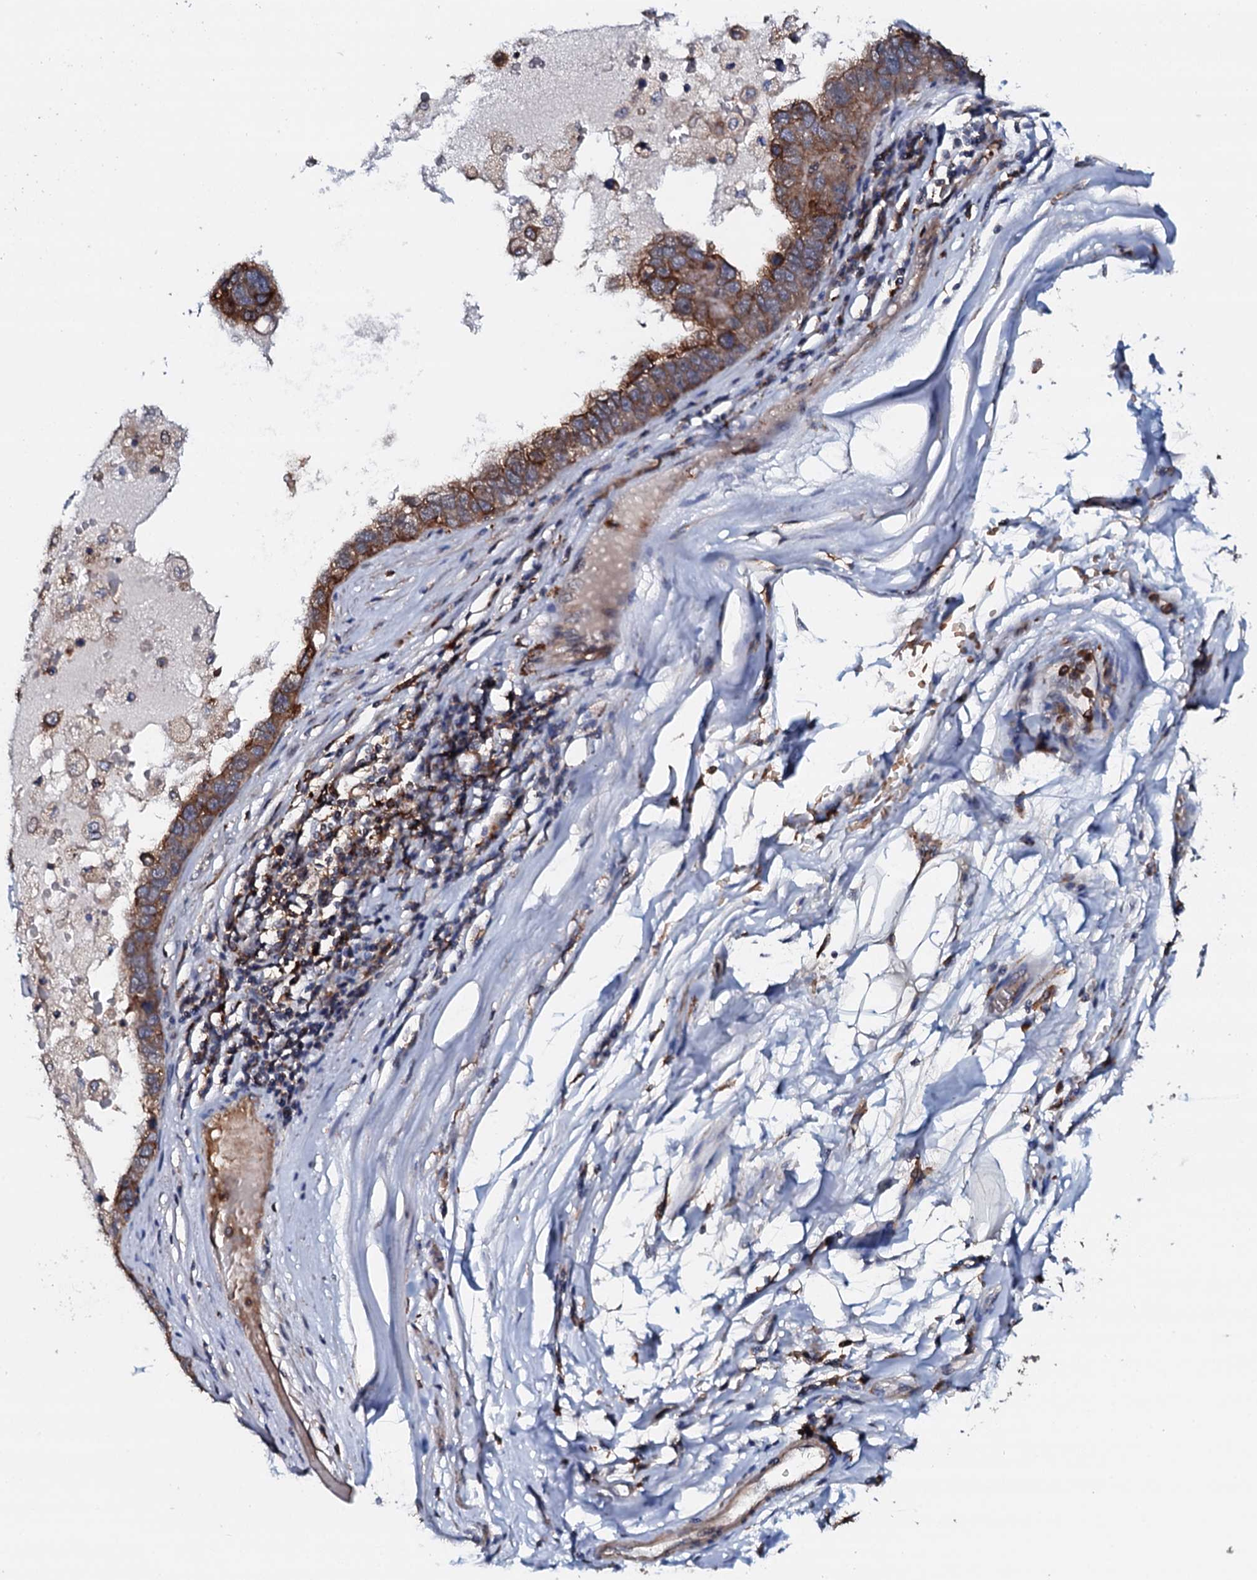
{"staining": {"intensity": "strong", "quantity": ">75%", "location": "cytoplasmic/membranous"}, "tissue": "pancreatic cancer", "cell_type": "Tumor cells", "image_type": "cancer", "snomed": [{"axis": "morphology", "description": "Adenocarcinoma, NOS"}, {"axis": "topography", "description": "Pancreas"}], "caption": "Protein analysis of pancreatic cancer (adenocarcinoma) tissue reveals strong cytoplasmic/membranous positivity in approximately >75% of tumor cells. Using DAB (brown) and hematoxylin (blue) stains, captured at high magnification using brightfield microscopy.", "gene": "VAMP8", "patient": {"sex": "female", "age": 61}}